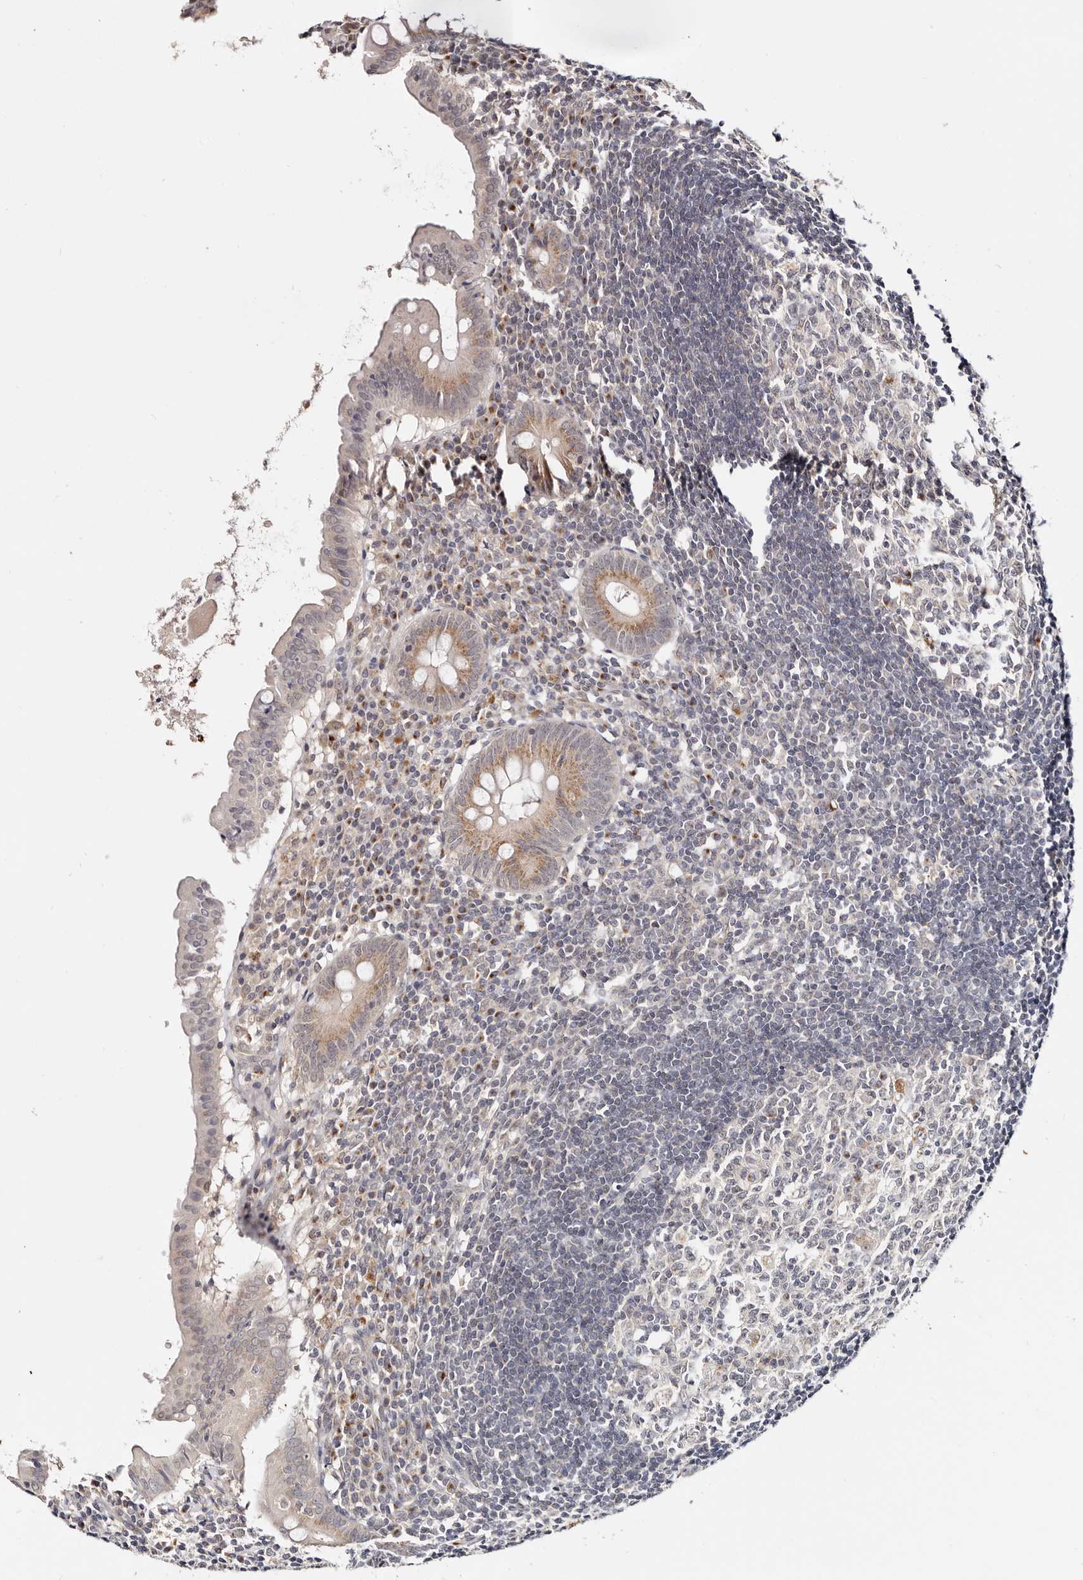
{"staining": {"intensity": "moderate", "quantity": "25%-75%", "location": "cytoplasmic/membranous"}, "tissue": "appendix", "cell_type": "Glandular cells", "image_type": "normal", "snomed": [{"axis": "morphology", "description": "Normal tissue, NOS"}, {"axis": "topography", "description": "Appendix"}], "caption": "Normal appendix displays moderate cytoplasmic/membranous positivity in approximately 25%-75% of glandular cells, visualized by immunohistochemistry. (Brightfield microscopy of DAB IHC at high magnification).", "gene": "VIPAS39", "patient": {"sex": "female", "age": 54}}